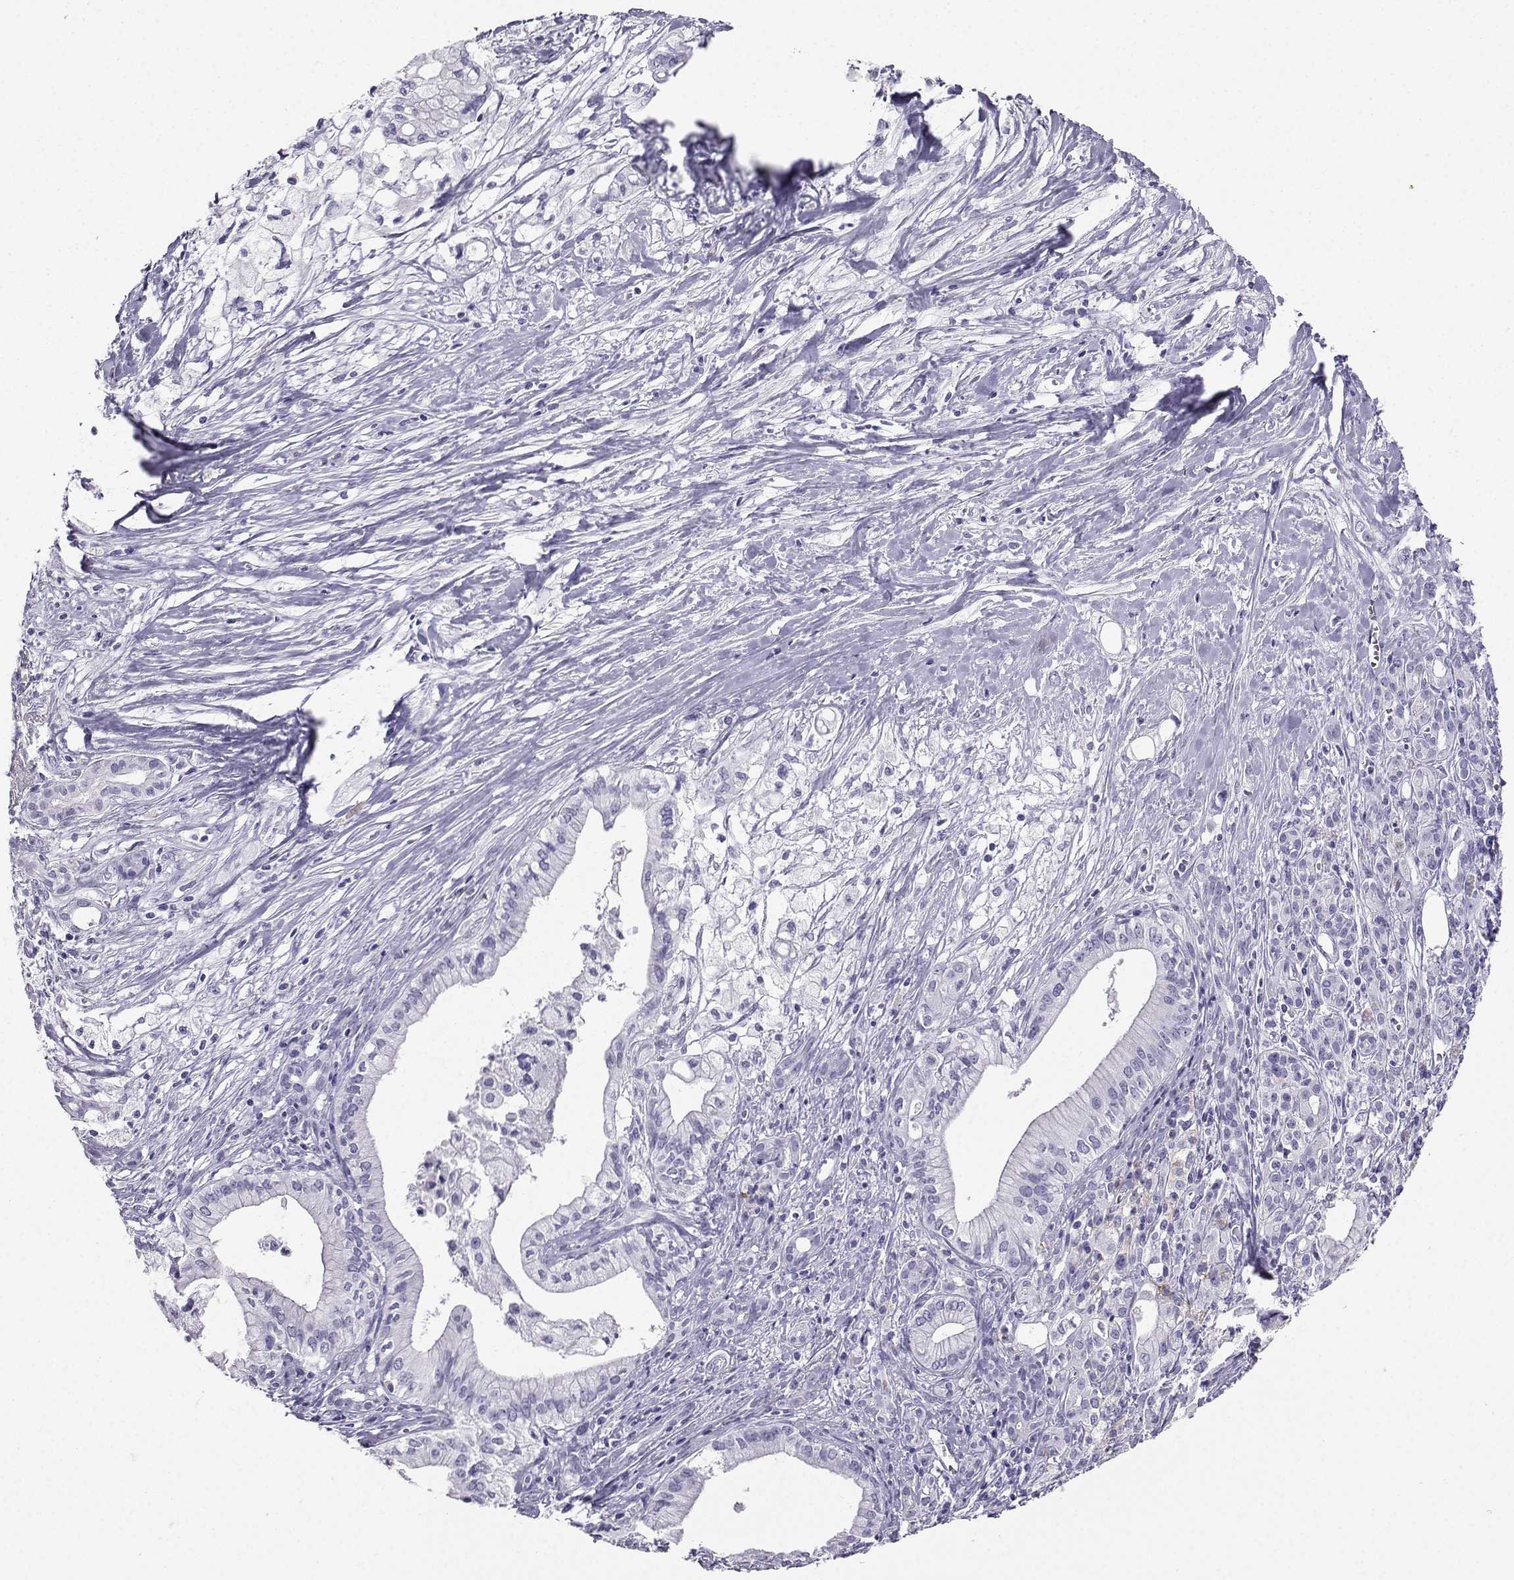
{"staining": {"intensity": "negative", "quantity": "none", "location": "none"}, "tissue": "pancreatic cancer", "cell_type": "Tumor cells", "image_type": "cancer", "snomed": [{"axis": "morphology", "description": "Adenocarcinoma, NOS"}, {"axis": "topography", "description": "Pancreas"}], "caption": "This is an immunohistochemistry image of human pancreatic cancer. There is no positivity in tumor cells.", "gene": "SLC18A2", "patient": {"sex": "male", "age": 71}}